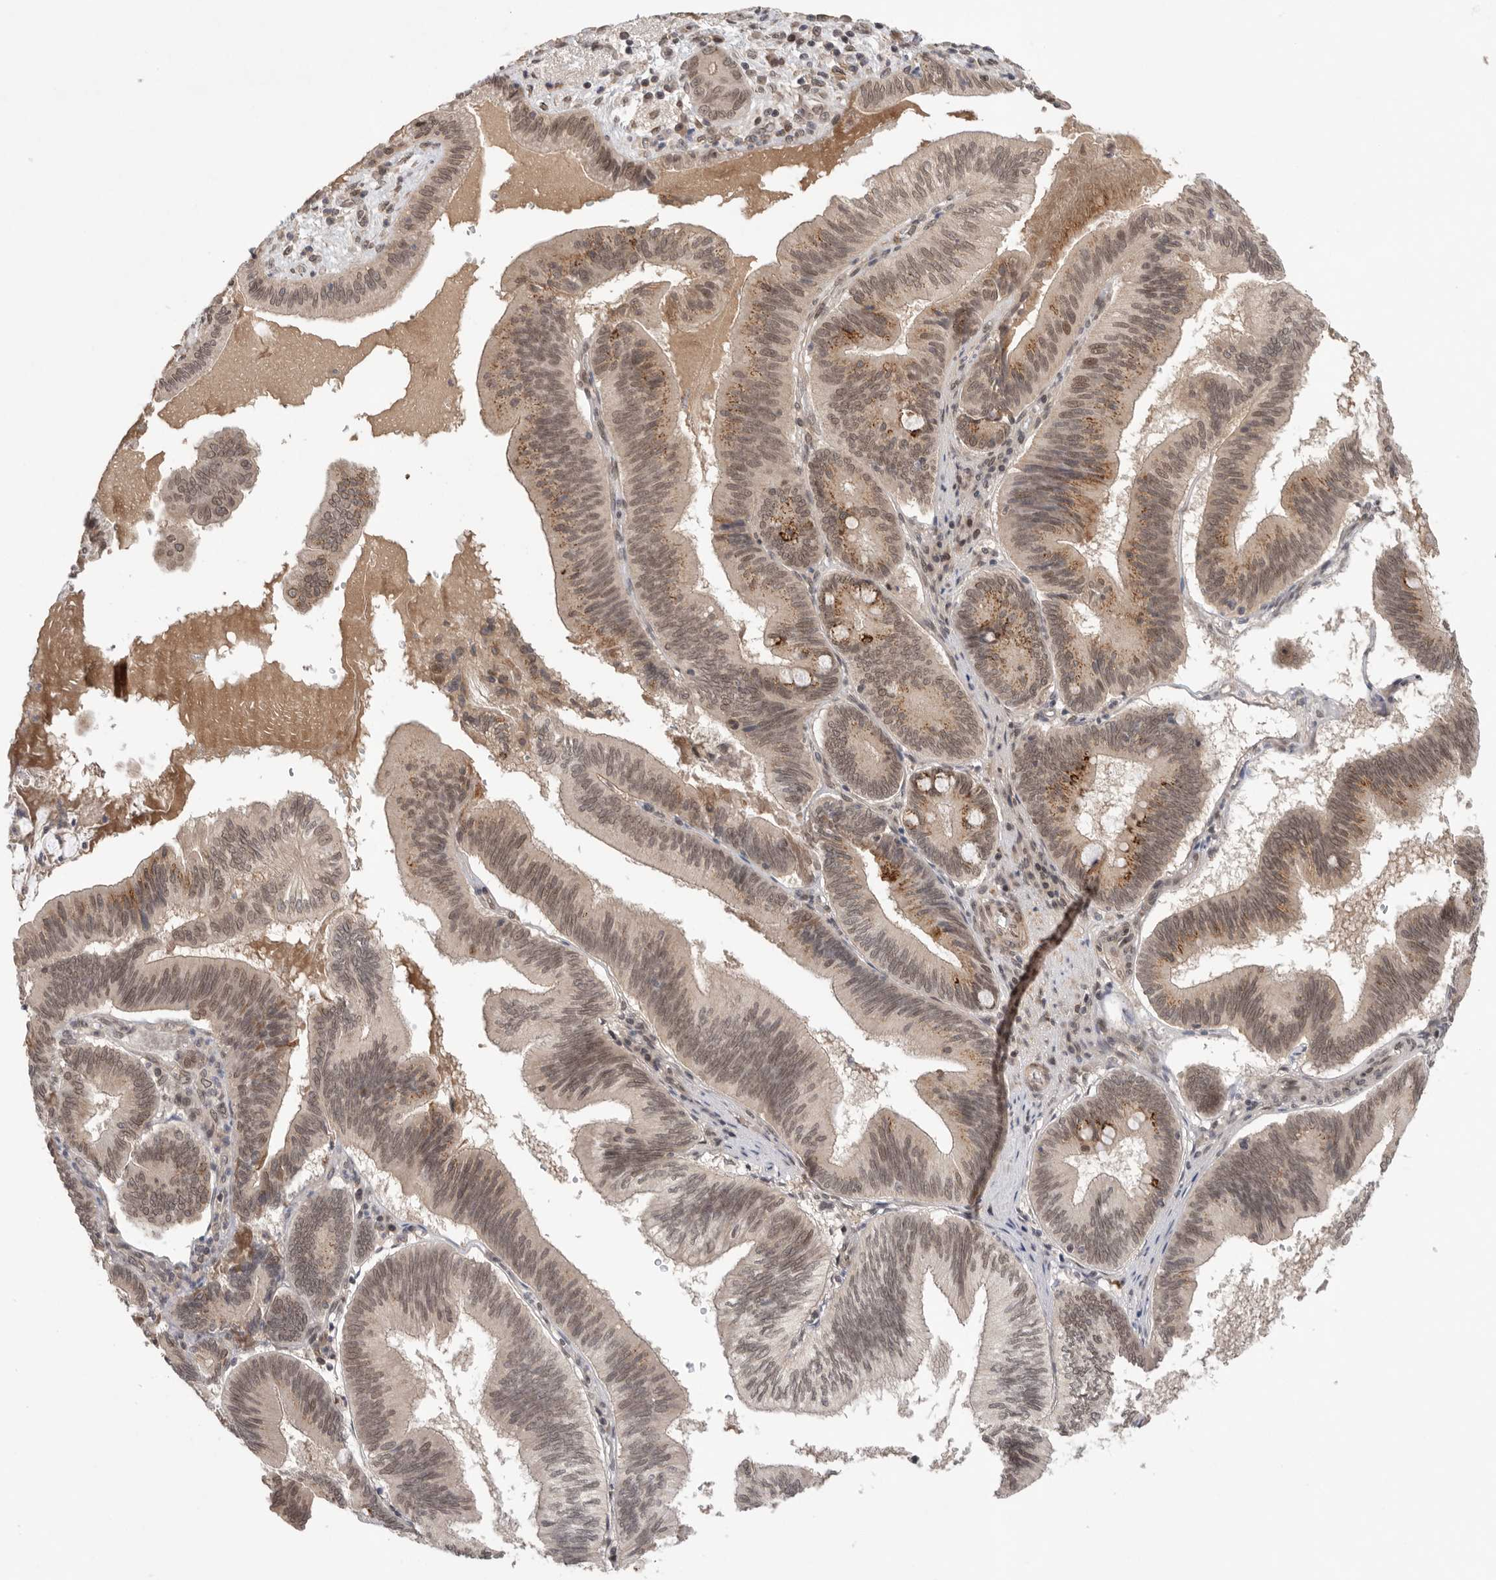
{"staining": {"intensity": "moderate", "quantity": "25%-75%", "location": "cytoplasmic/membranous"}, "tissue": "pancreatic cancer", "cell_type": "Tumor cells", "image_type": "cancer", "snomed": [{"axis": "morphology", "description": "Adenocarcinoma, NOS"}, {"axis": "topography", "description": "Pancreas"}], "caption": "Immunohistochemical staining of human pancreatic cancer (adenocarcinoma) reveals medium levels of moderate cytoplasmic/membranous protein expression in about 25%-75% of tumor cells. Nuclei are stained in blue.", "gene": "LEMD3", "patient": {"sex": "male", "age": 82}}